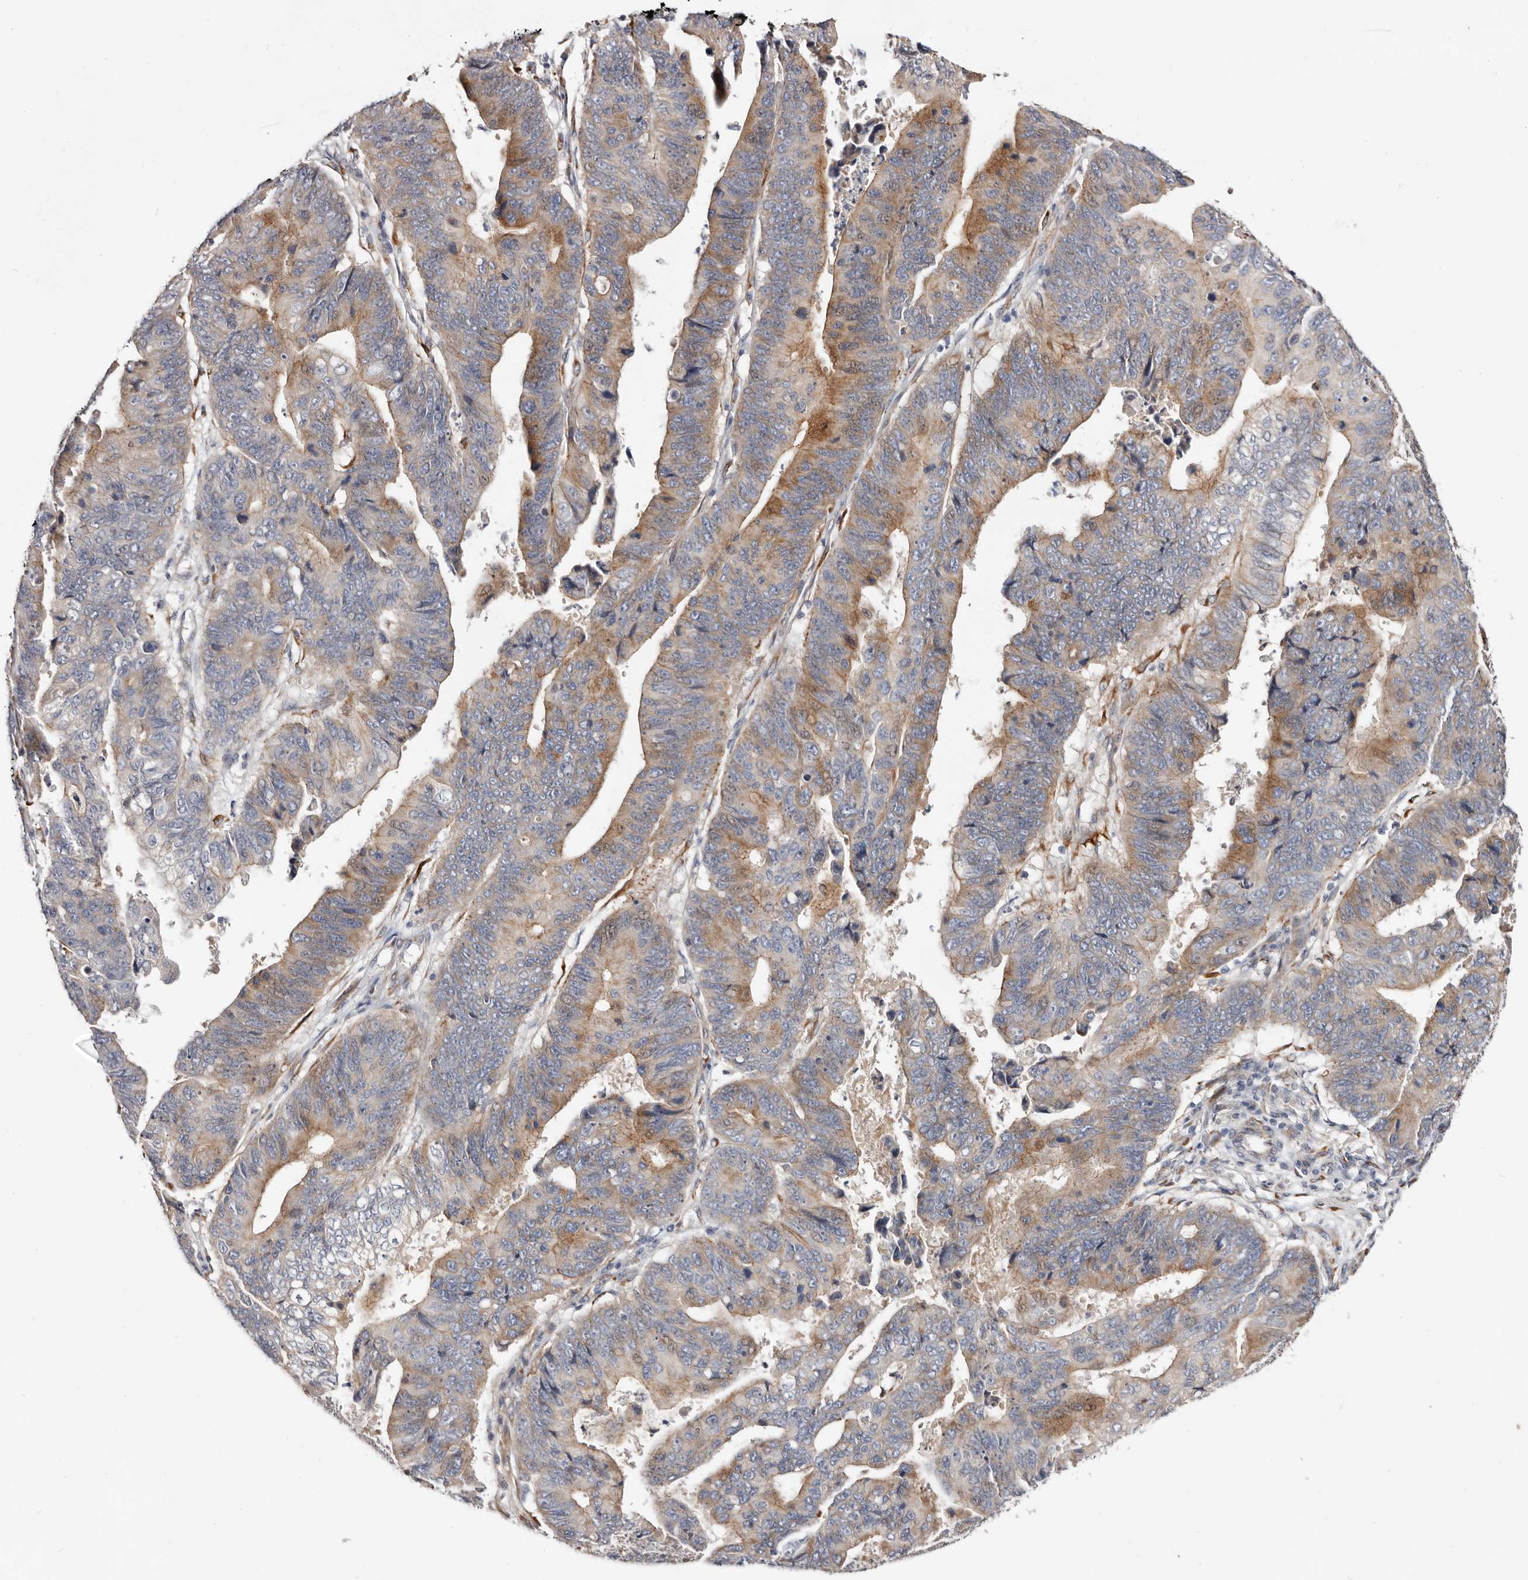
{"staining": {"intensity": "moderate", "quantity": "25%-75%", "location": "cytoplasmic/membranous"}, "tissue": "stomach cancer", "cell_type": "Tumor cells", "image_type": "cancer", "snomed": [{"axis": "morphology", "description": "Adenocarcinoma, NOS"}, {"axis": "topography", "description": "Stomach"}], "caption": "The micrograph reveals immunohistochemical staining of stomach adenocarcinoma. There is moderate cytoplasmic/membranous positivity is appreciated in about 25%-75% of tumor cells. The staining is performed using DAB (3,3'-diaminobenzidine) brown chromogen to label protein expression. The nuclei are counter-stained blue using hematoxylin.", "gene": "USH1C", "patient": {"sex": "male", "age": 59}}